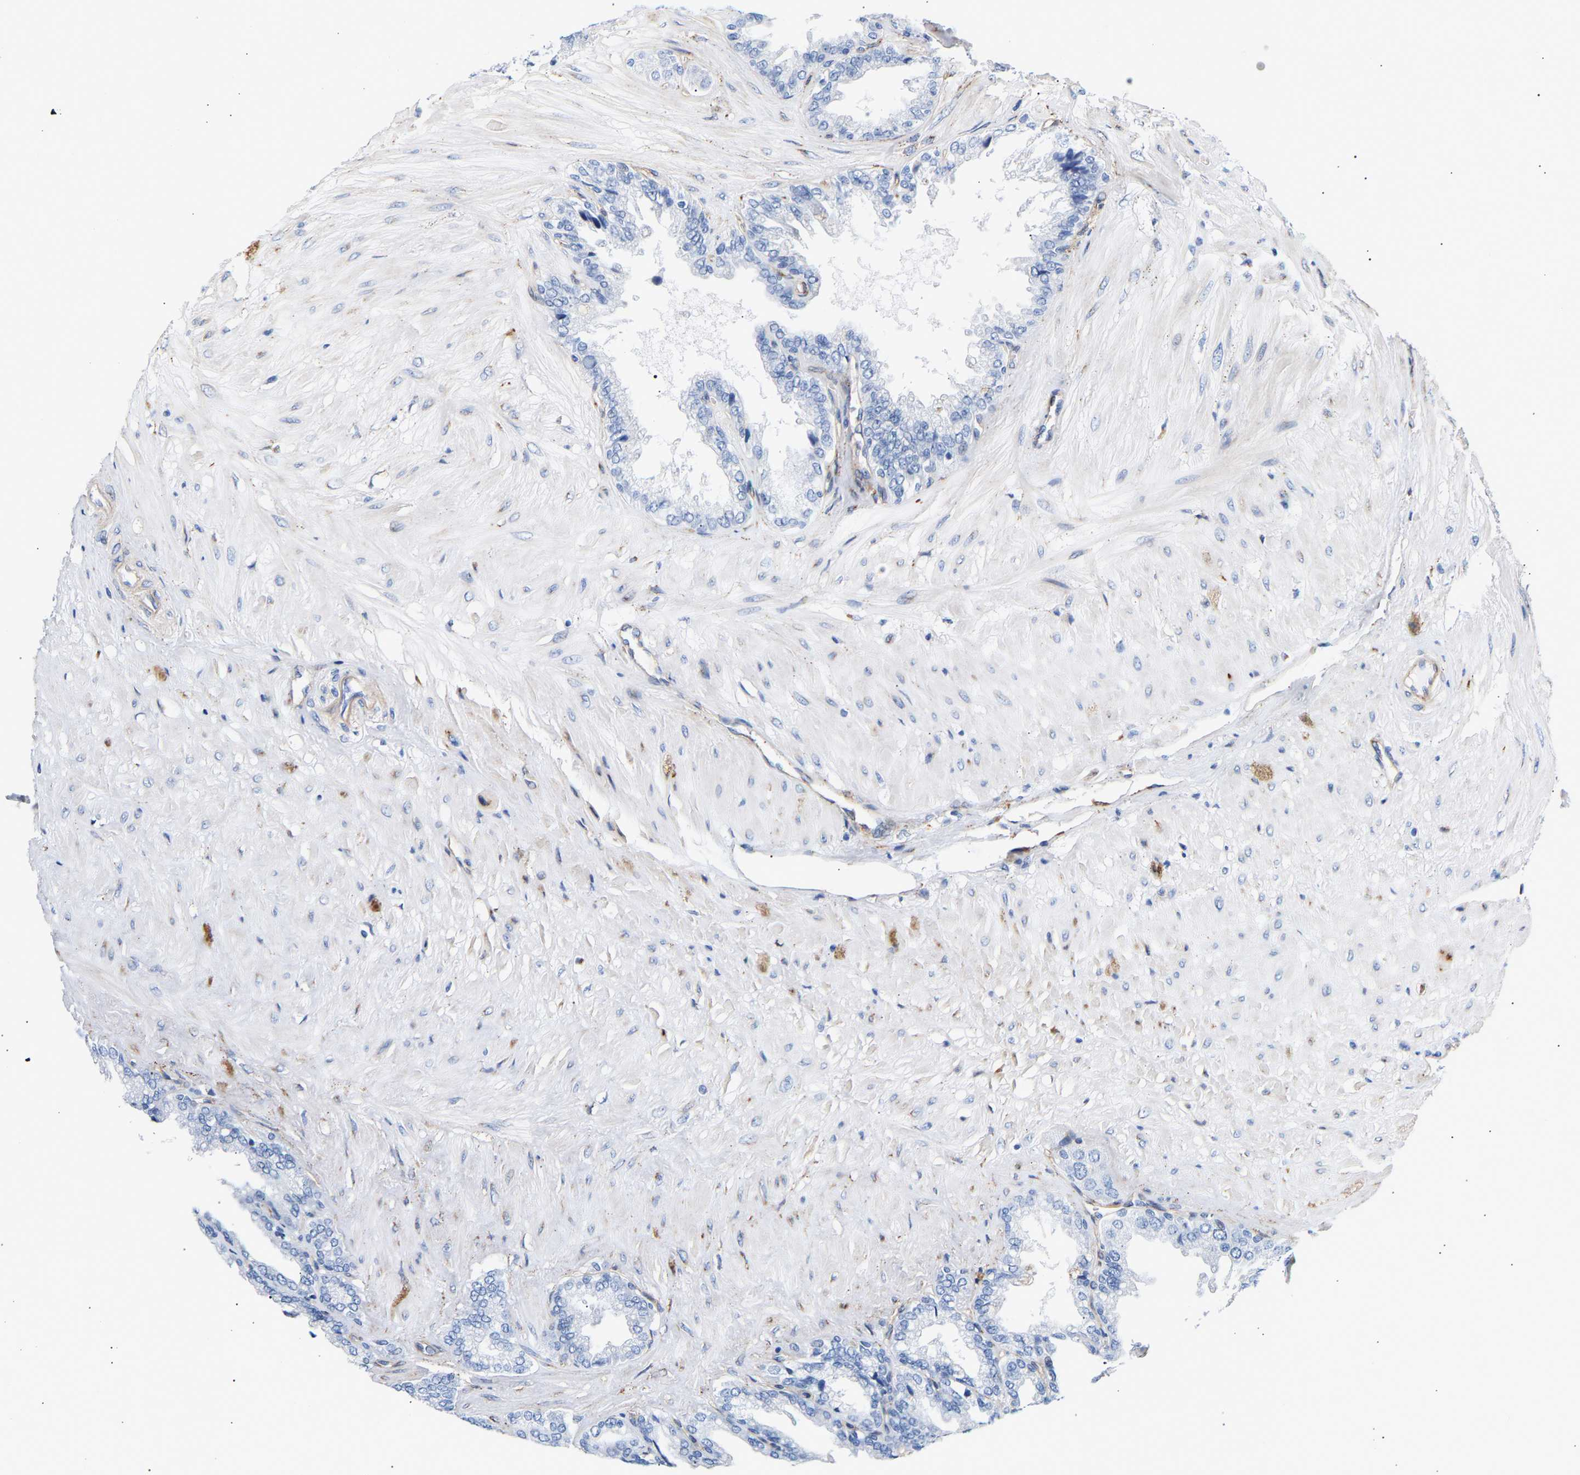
{"staining": {"intensity": "negative", "quantity": "none", "location": "none"}, "tissue": "seminal vesicle", "cell_type": "Glandular cells", "image_type": "normal", "snomed": [{"axis": "morphology", "description": "Normal tissue, NOS"}, {"axis": "topography", "description": "Seminal veicle"}], "caption": "Immunohistochemistry (IHC) micrograph of benign human seminal vesicle stained for a protein (brown), which reveals no staining in glandular cells. Nuclei are stained in blue.", "gene": "IGFBP7", "patient": {"sex": "male", "age": 46}}